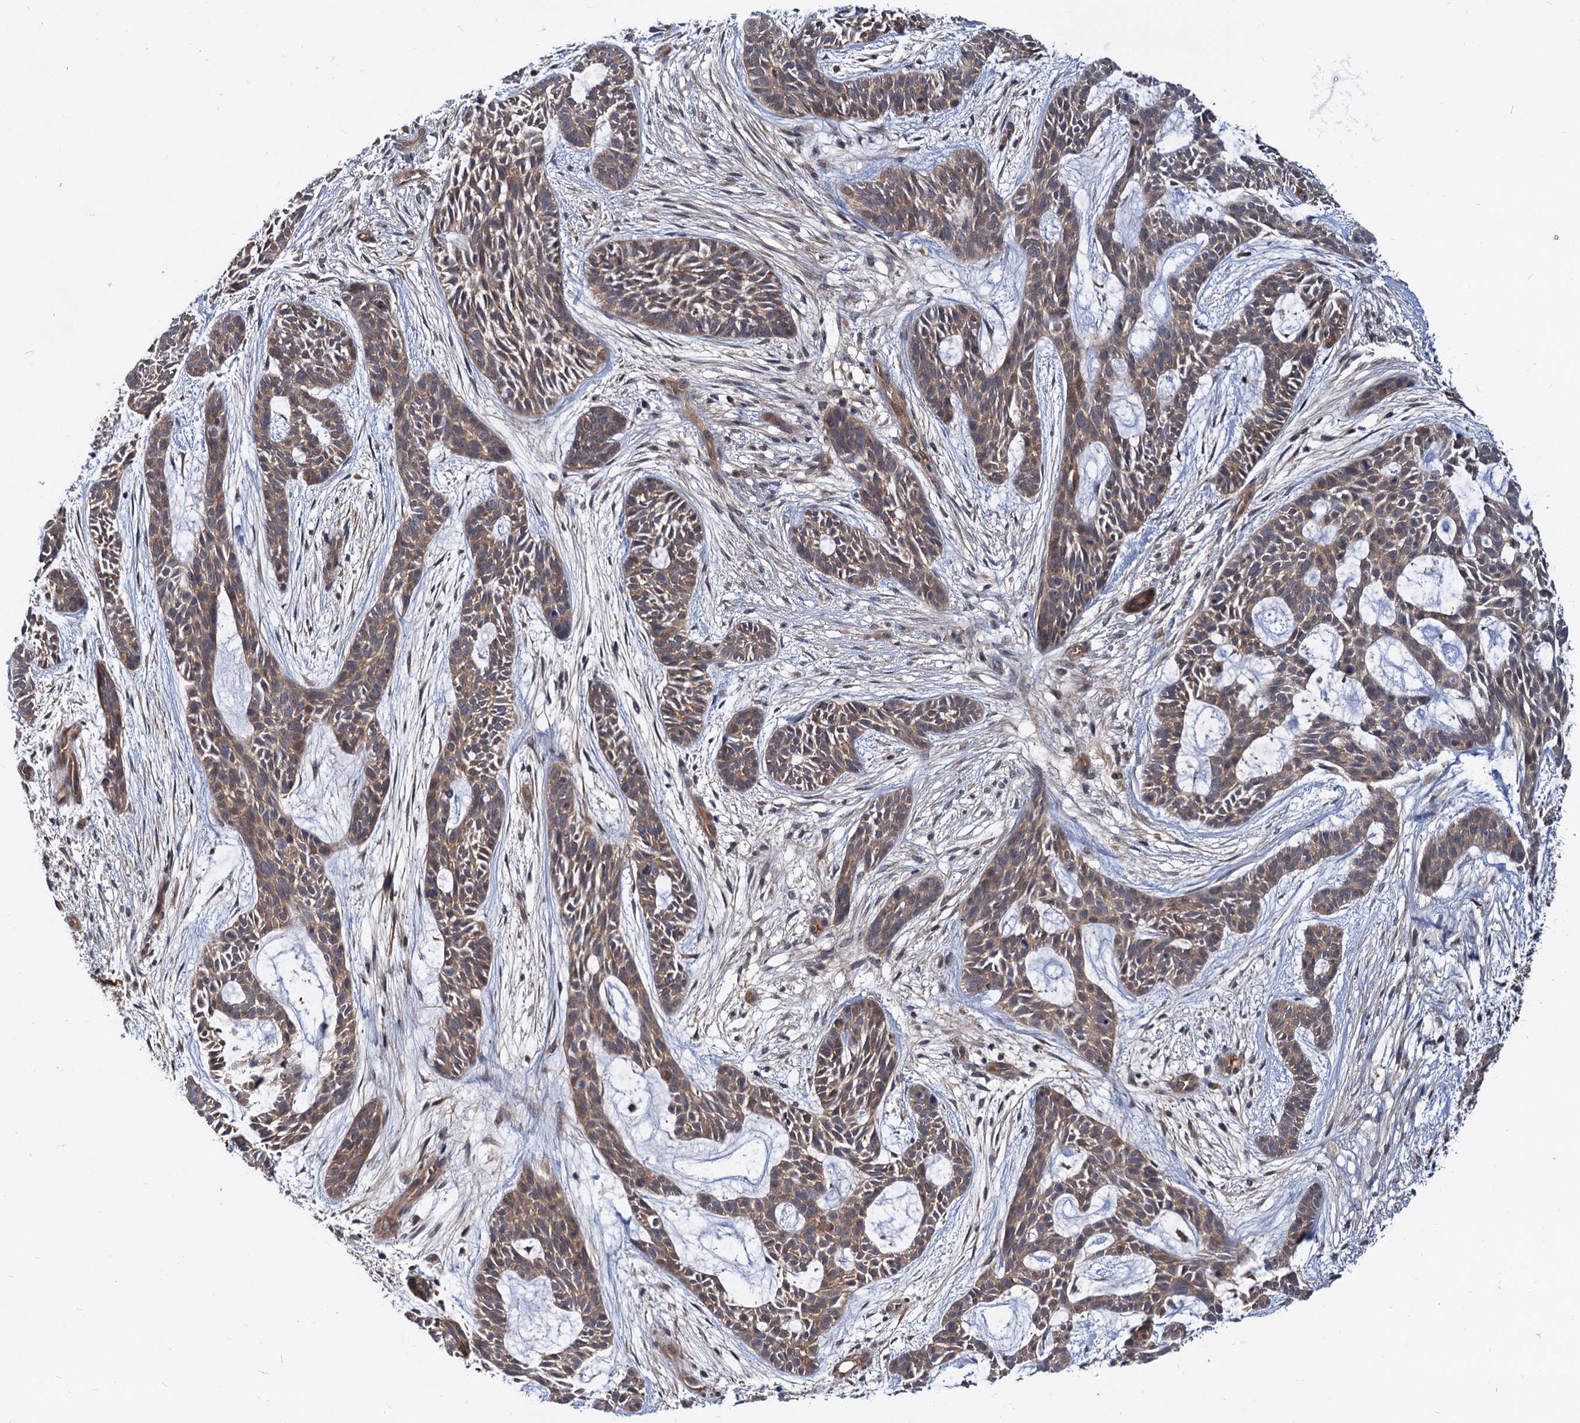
{"staining": {"intensity": "weak", "quantity": ">75%", "location": "cytoplasmic/membranous"}, "tissue": "skin cancer", "cell_type": "Tumor cells", "image_type": "cancer", "snomed": [{"axis": "morphology", "description": "Basal cell carcinoma"}, {"axis": "topography", "description": "Skin"}], "caption": "Weak cytoplasmic/membranous protein expression is seen in about >75% of tumor cells in skin basal cell carcinoma.", "gene": "SNX15", "patient": {"sex": "male", "age": 89}}